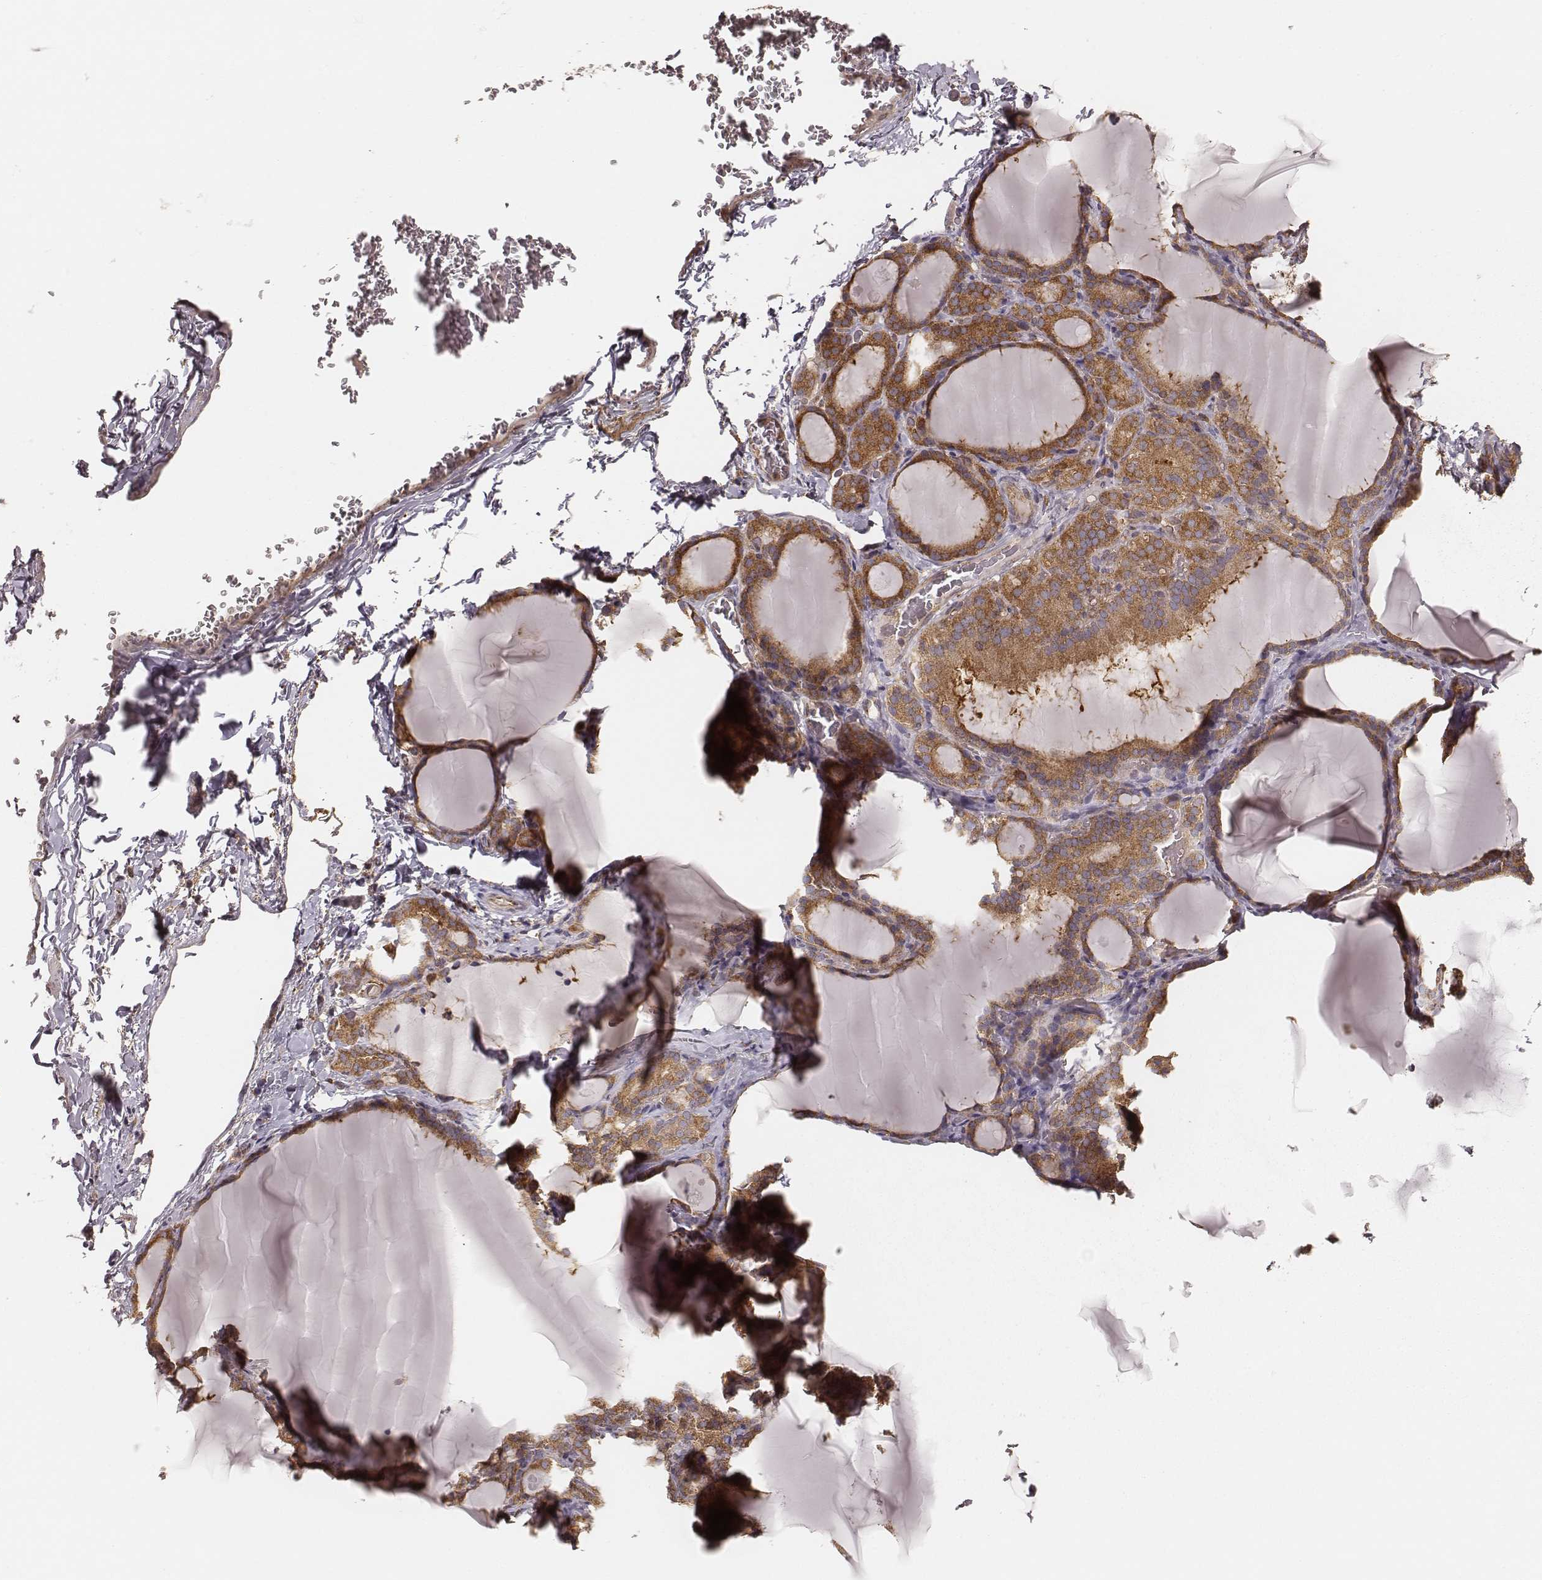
{"staining": {"intensity": "moderate", "quantity": ">75%", "location": "cytoplasmic/membranous"}, "tissue": "thyroid gland", "cell_type": "Glandular cells", "image_type": "normal", "snomed": [{"axis": "morphology", "description": "Normal tissue, NOS"}, {"axis": "morphology", "description": "Hyperplasia, NOS"}, {"axis": "topography", "description": "Thyroid gland"}], "caption": "About >75% of glandular cells in normal thyroid gland demonstrate moderate cytoplasmic/membranous protein positivity as visualized by brown immunohistochemical staining.", "gene": "CARS1", "patient": {"sex": "female", "age": 27}}